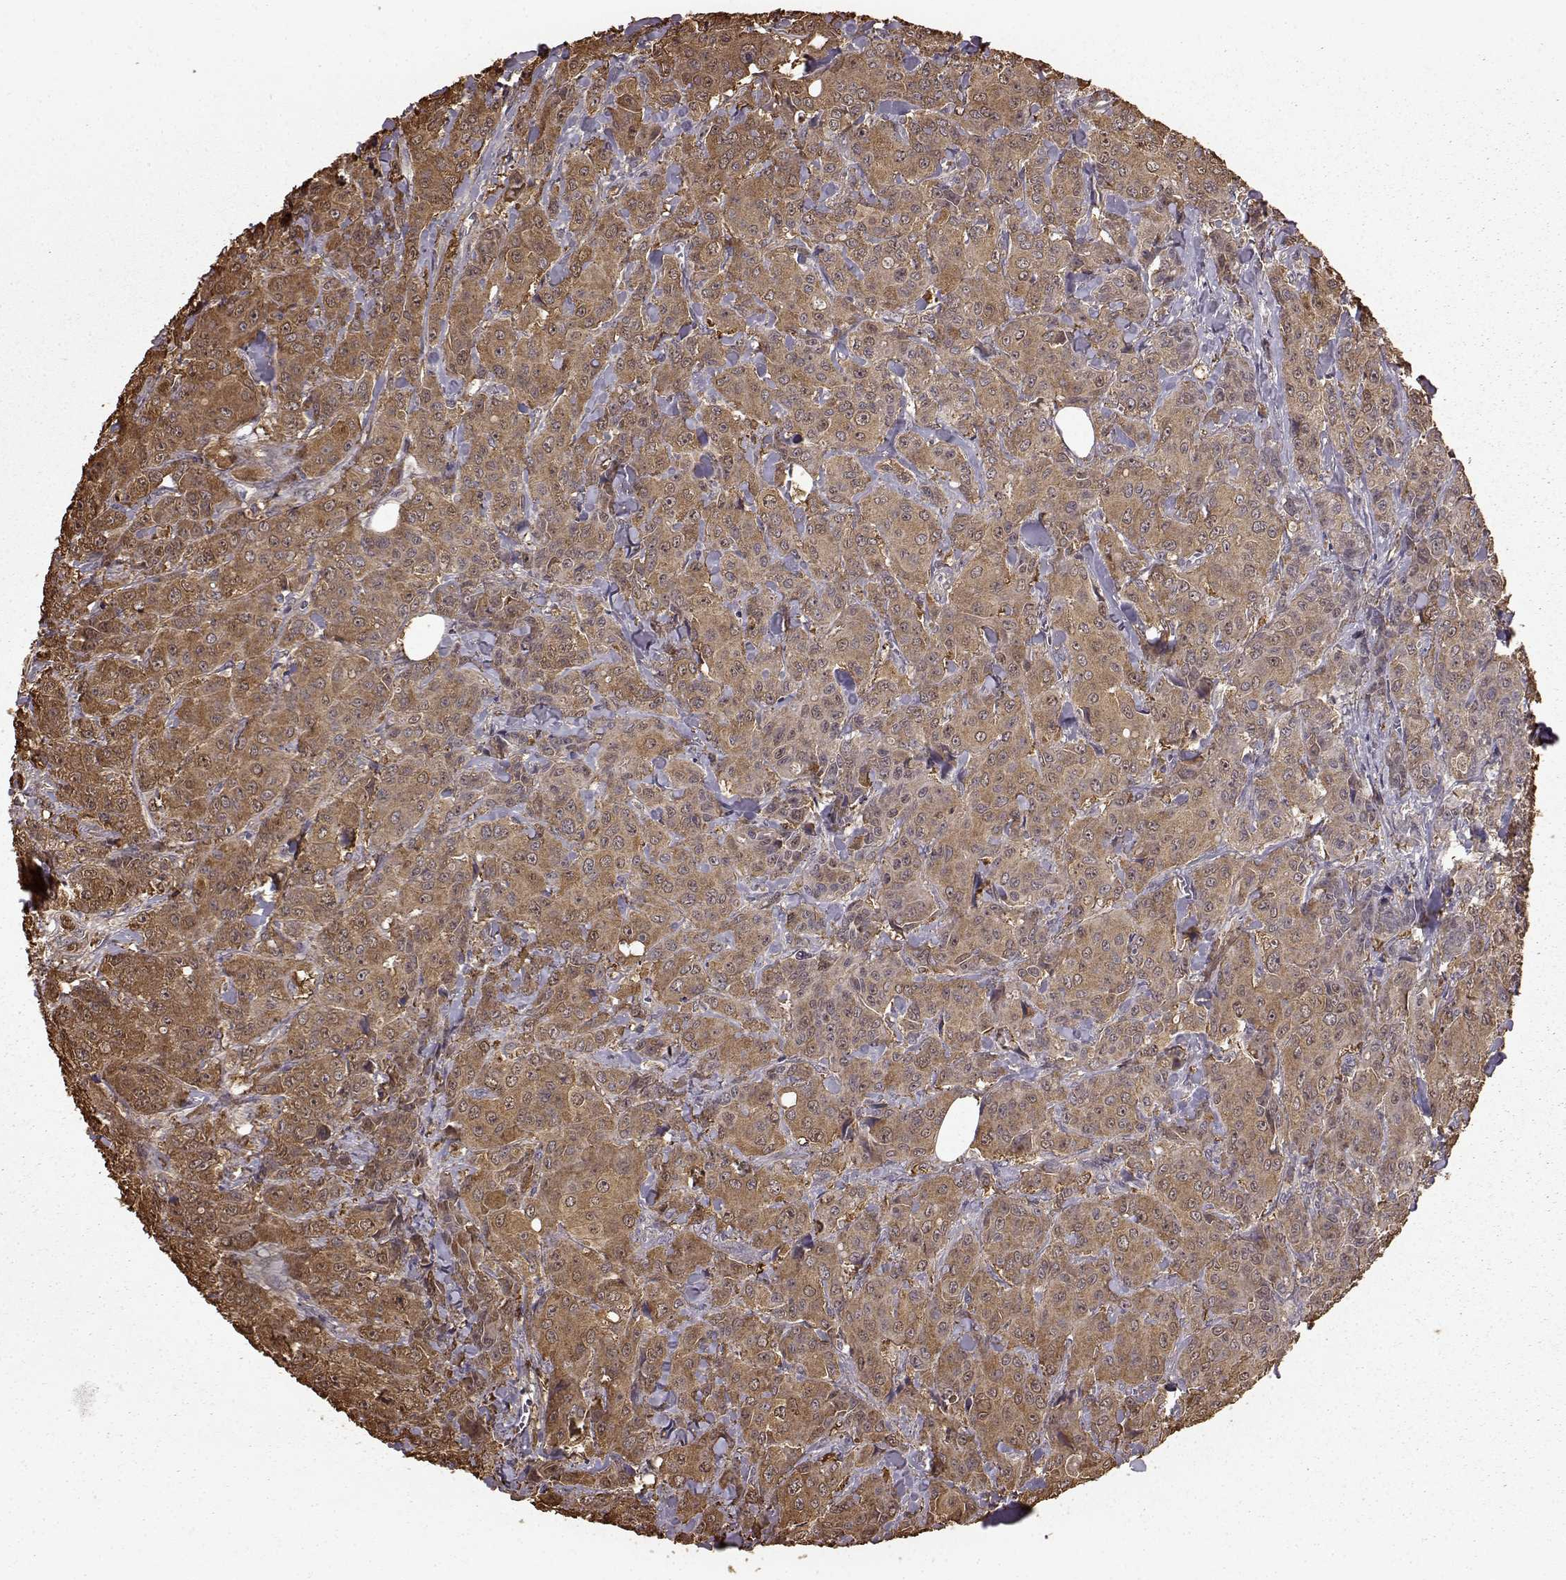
{"staining": {"intensity": "strong", "quantity": ">75%", "location": "cytoplasmic/membranous"}, "tissue": "breast cancer", "cell_type": "Tumor cells", "image_type": "cancer", "snomed": [{"axis": "morphology", "description": "Duct carcinoma"}, {"axis": "topography", "description": "Breast"}], "caption": "The histopathology image displays staining of breast cancer, revealing strong cytoplasmic/membranous protein expression (brown color) within tumor cells. Using DAB (brown) and hematoxylin (blue) stains, captured at high magnification using brightfield microscopy.", "gene": "NME1-NME2", "patient": {"sex": "female", "age": 43}}